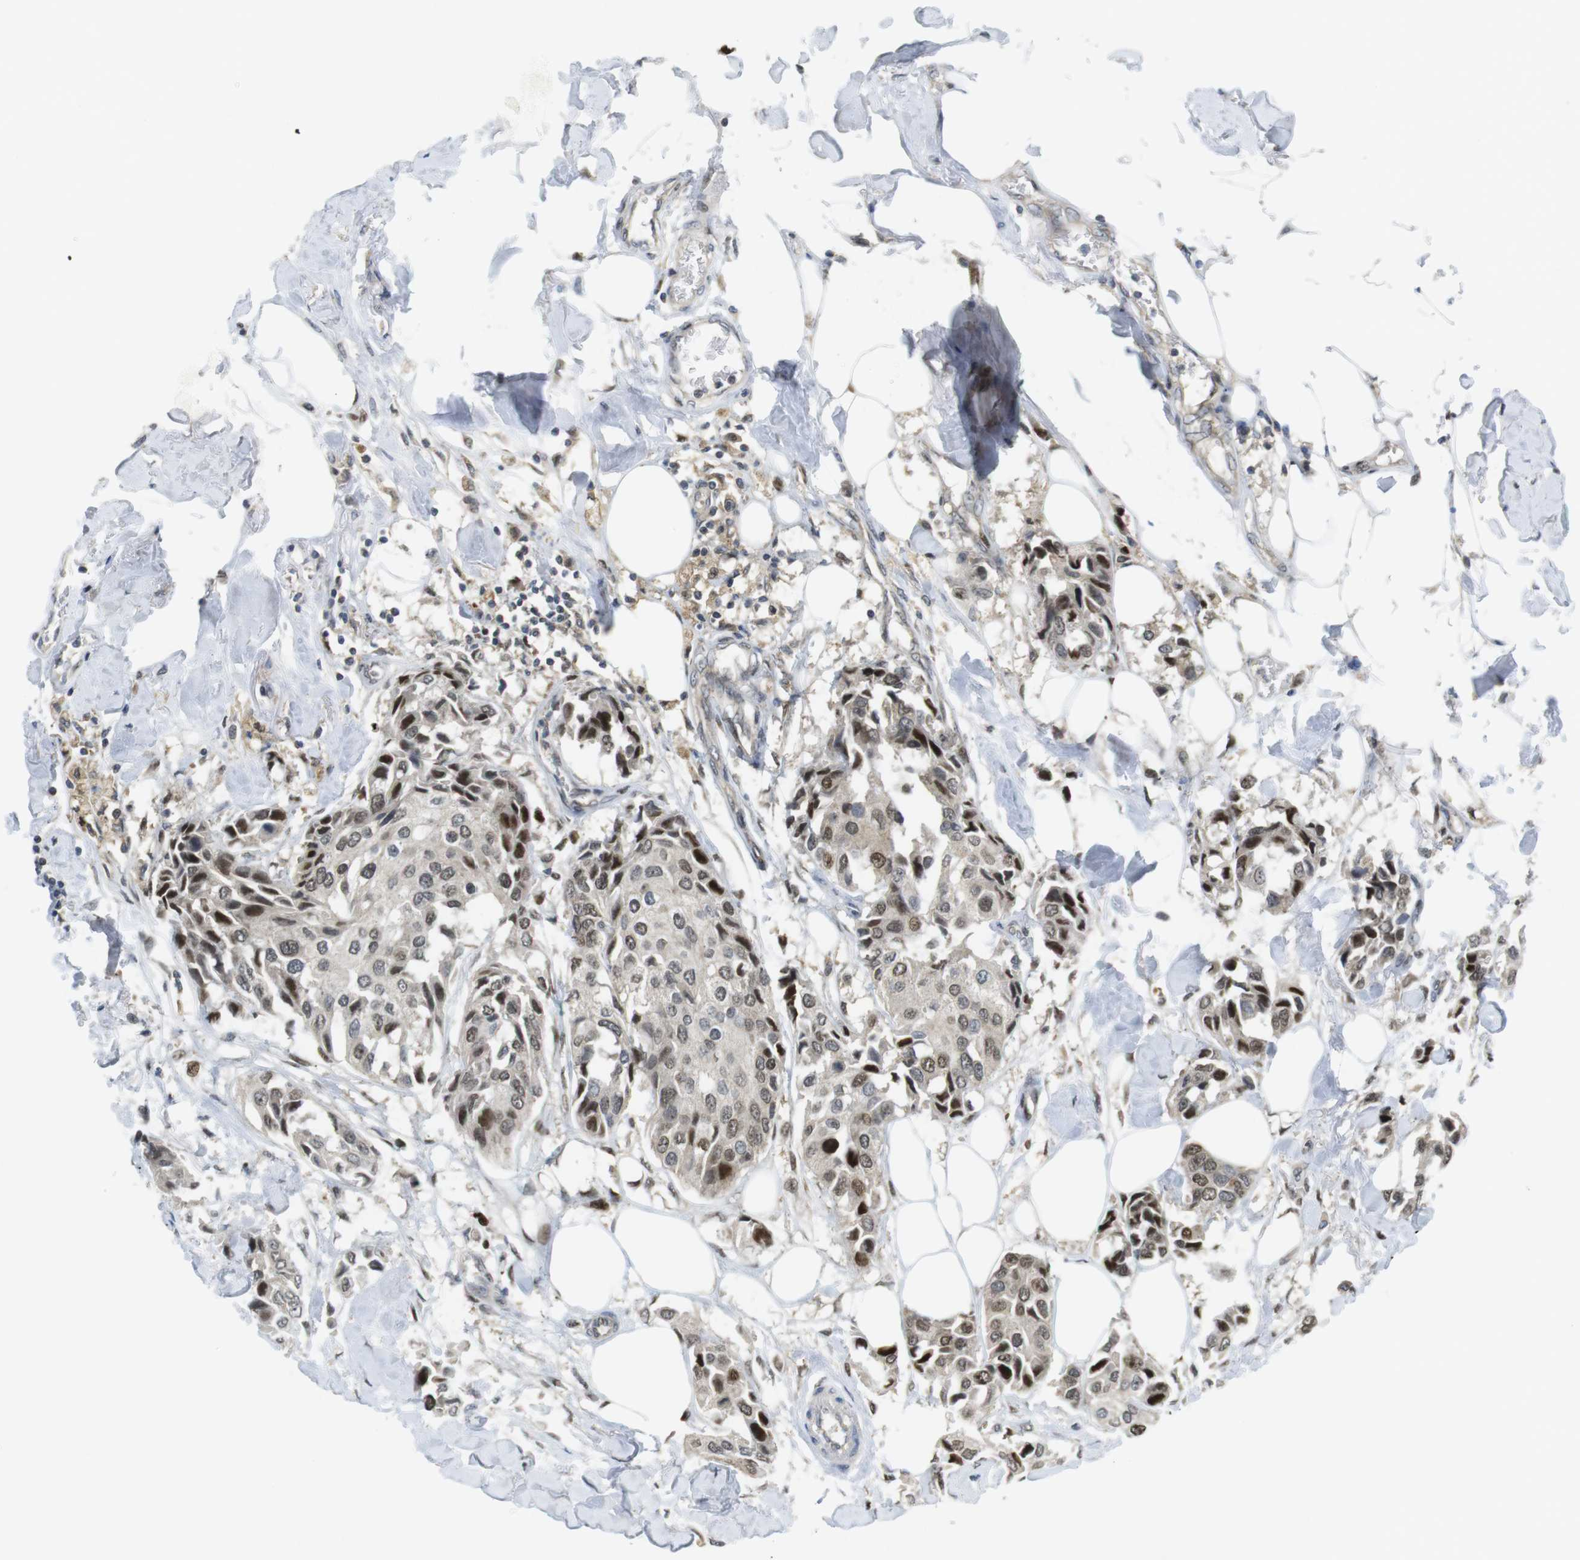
{"staining": {"intensity": "strong", "quantity": ">75%", "location": "nuclear"}, "tissue": "breast cancer", "cell_type": "Tumor cells", "image_type": "cancer", "snomed": [{"axis": "morphology", "description": "Duct carcinoma"}, {"axis": "topography", "description": "Breast"}], "caption": "Immunohistochemical staining of human breast cancer (intraductal carcinoma) displays strong nuclear protein staining in about >75% of tumor cells.", "gene": "RCC1", "patient": {"sex": "female", "age": 80}}